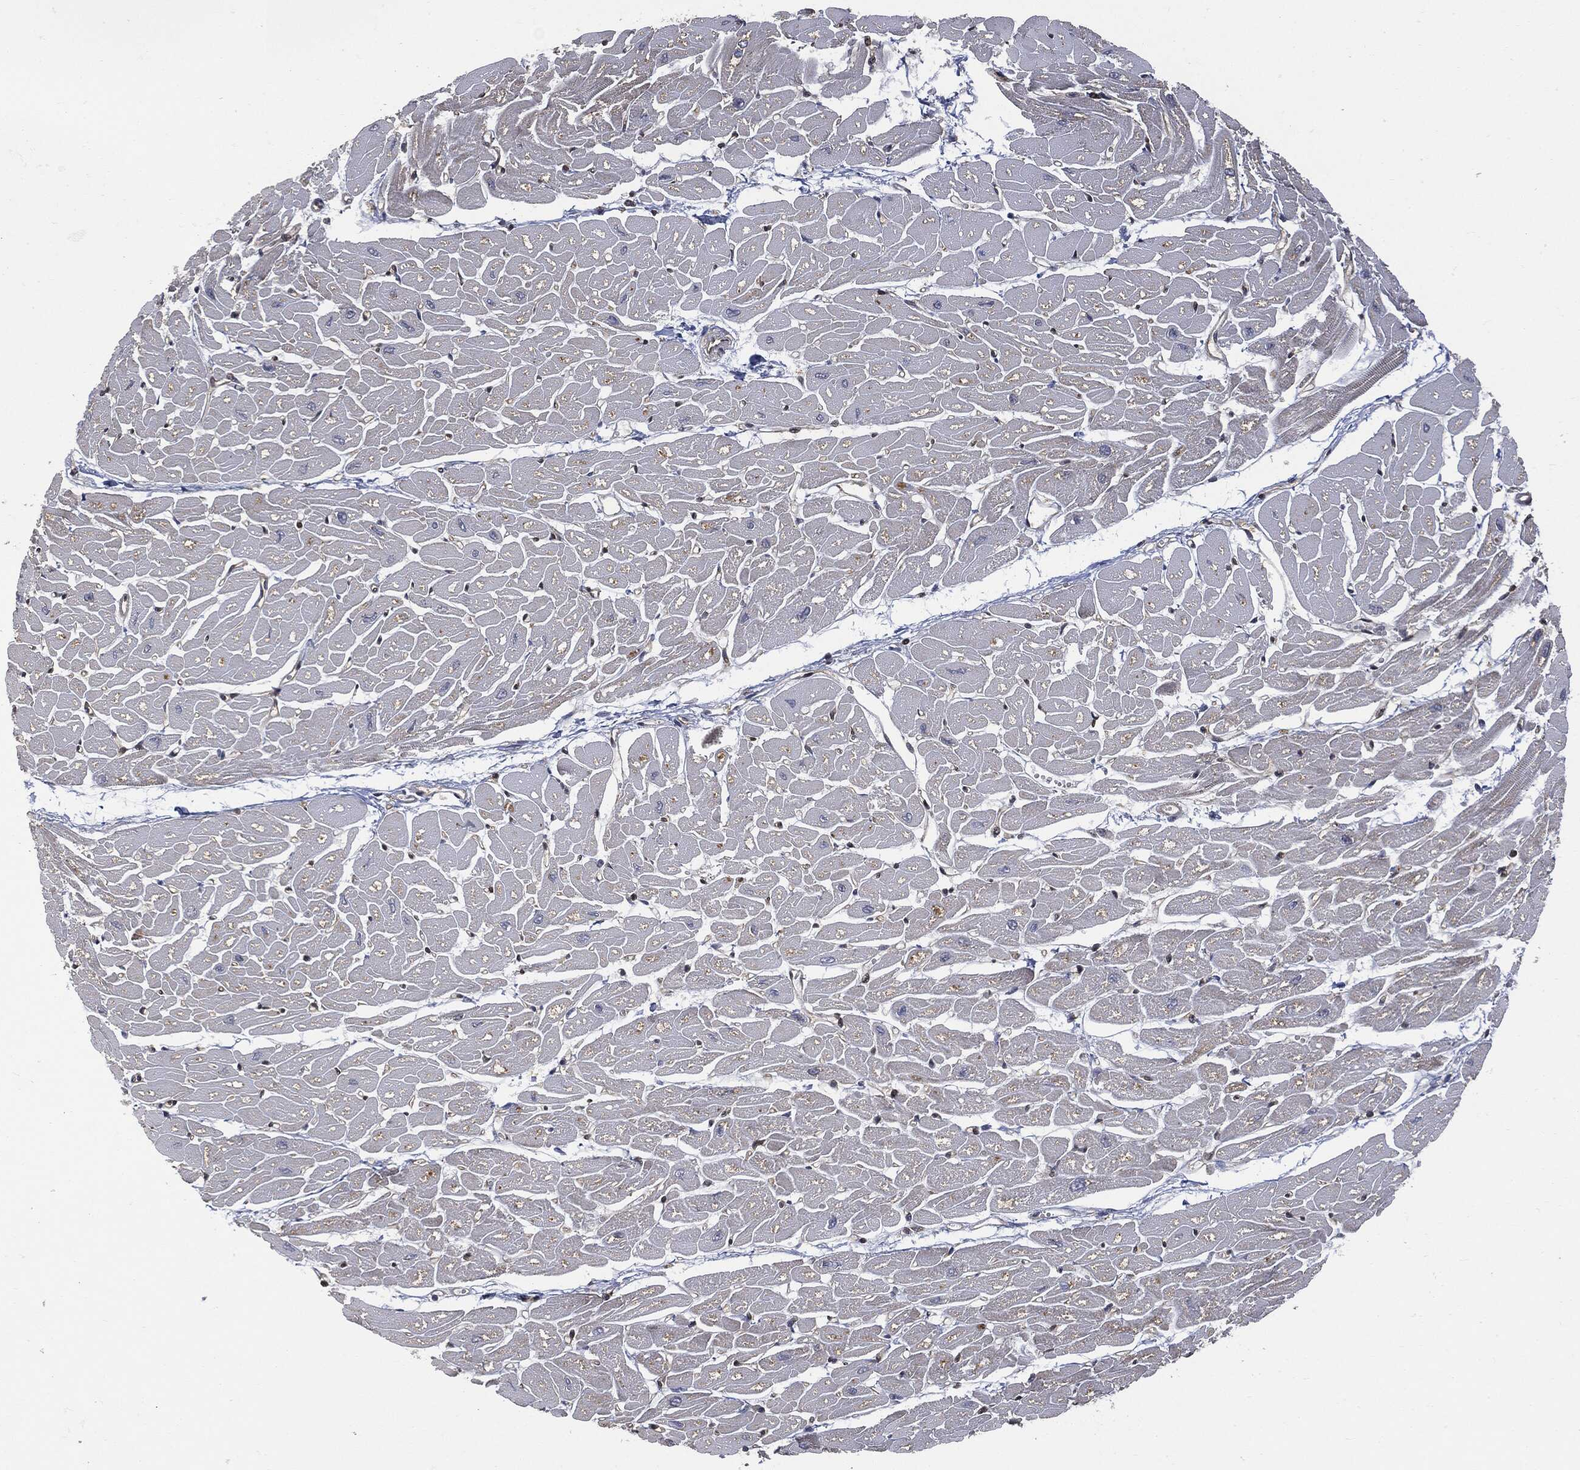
{"staining": {"intensity": "negative", "quantity": "none", "location": "none"}, "tissue": "heart muscle", "cell_type": "Cardiomyocytes", "image_type": "normal", "snomed": [{"axis": "morphology", "description": "Normal tissue, NOS"}, {"axis": "topography", "description": "Heart"}], "caption": "Immunohistochemical staining of unremarkable human heart muscle exhibits no significant staining in cardiomyocytes.", "gene": "PSMB10", "patient": {"sex": "male", "age": 57}}